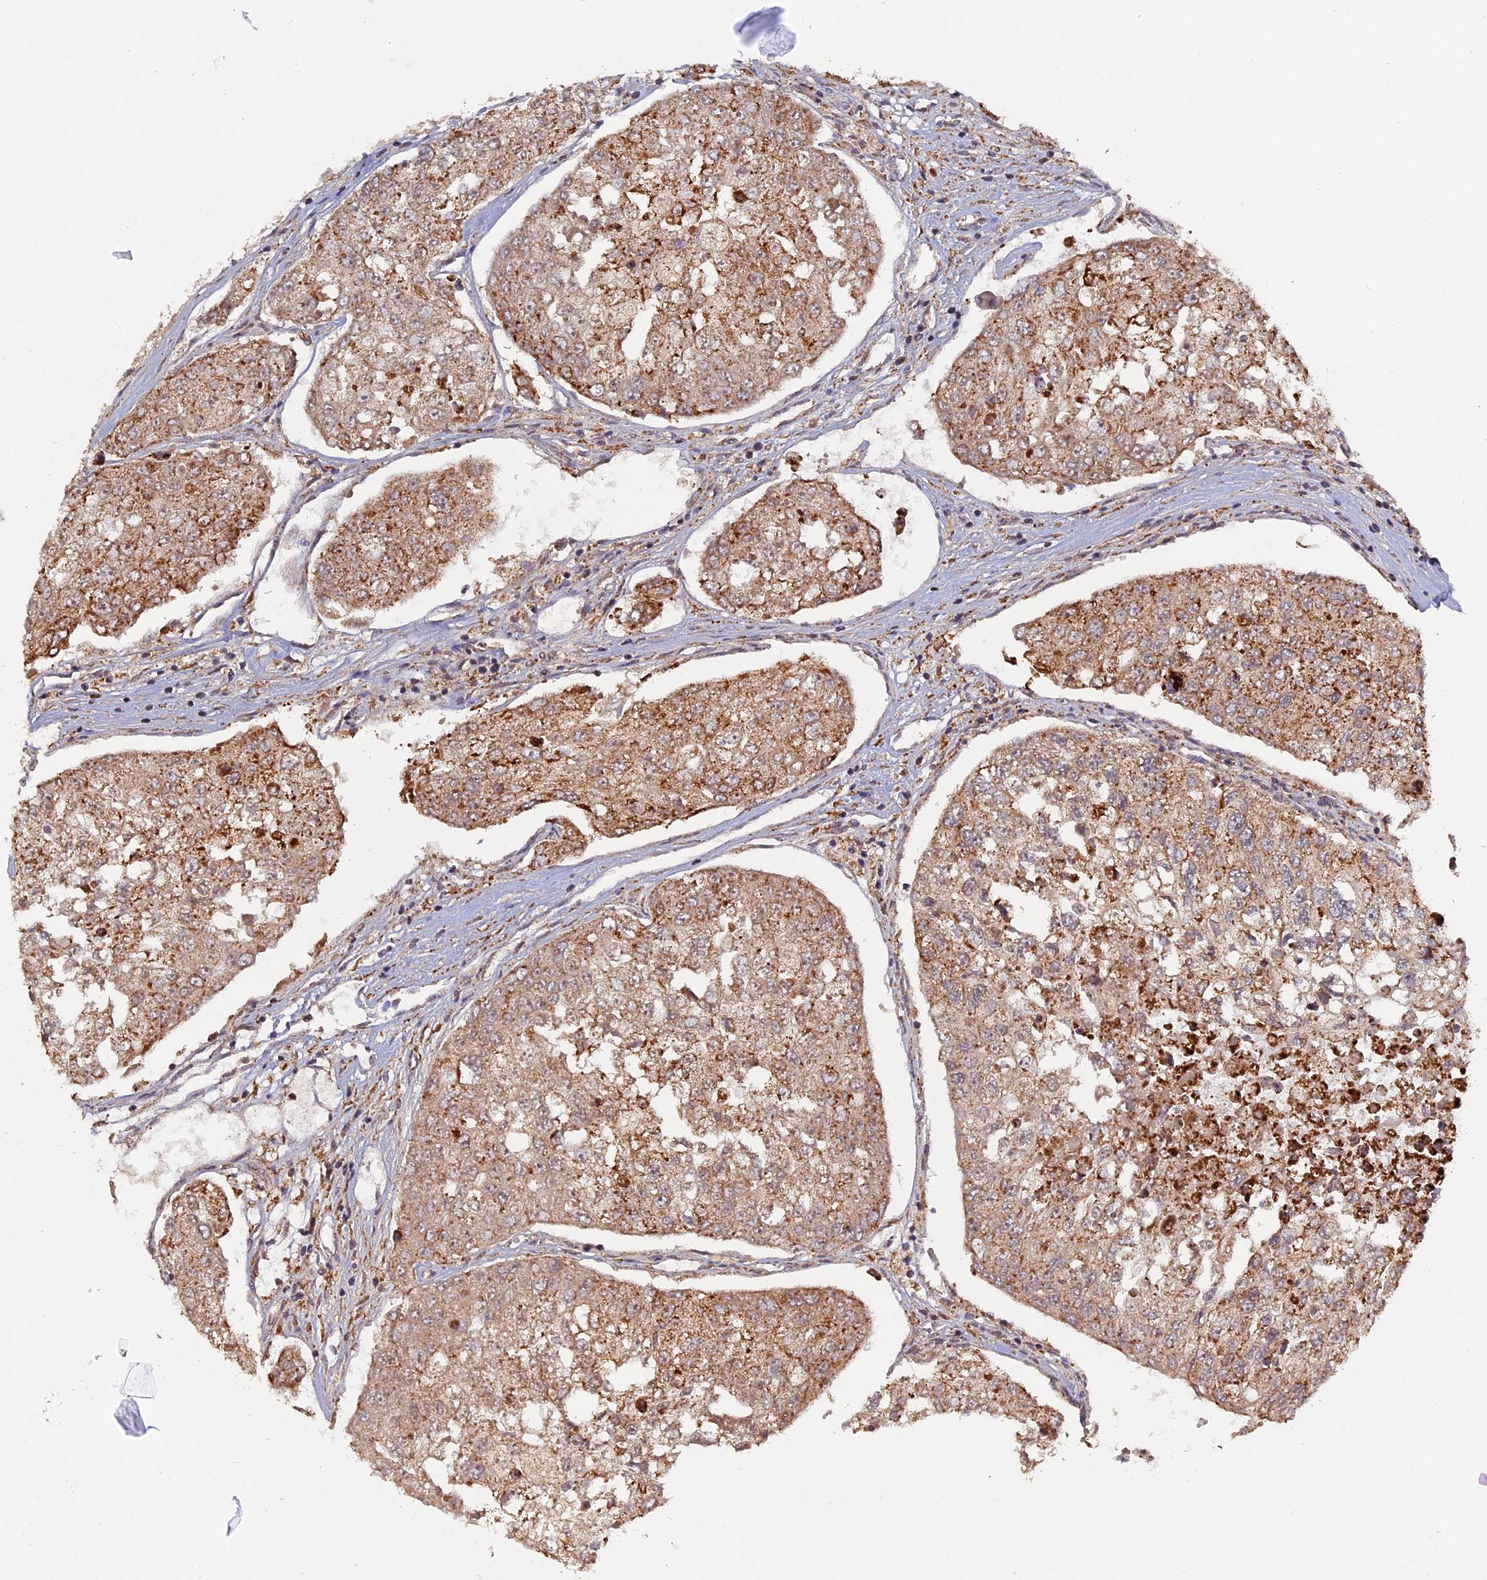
{"staining": {"intensity": "moderate", "quantity": ">75%", "location": "cytoplasmic/membranous"}, "tissue": "urothelial cancer", "cell_type": "Tumor cells", "image_type": "cancer", "snomed": [{"axis": "morphology", "description": "Urothelial carcinoma, High grade"}, {"axis": "topography", "description": "Lymph node"}, {"axis": "topography", "description": "Urinary bladder"}], "caption": "Protein expression by immunohistochemistry (IHC) exhibits moderate cytoplasmic/membranous staining in about >75% of tumor cells in urothelial cancer.", "gene": "MPV17L", "patient": {"sex": "male", "age": 51}}